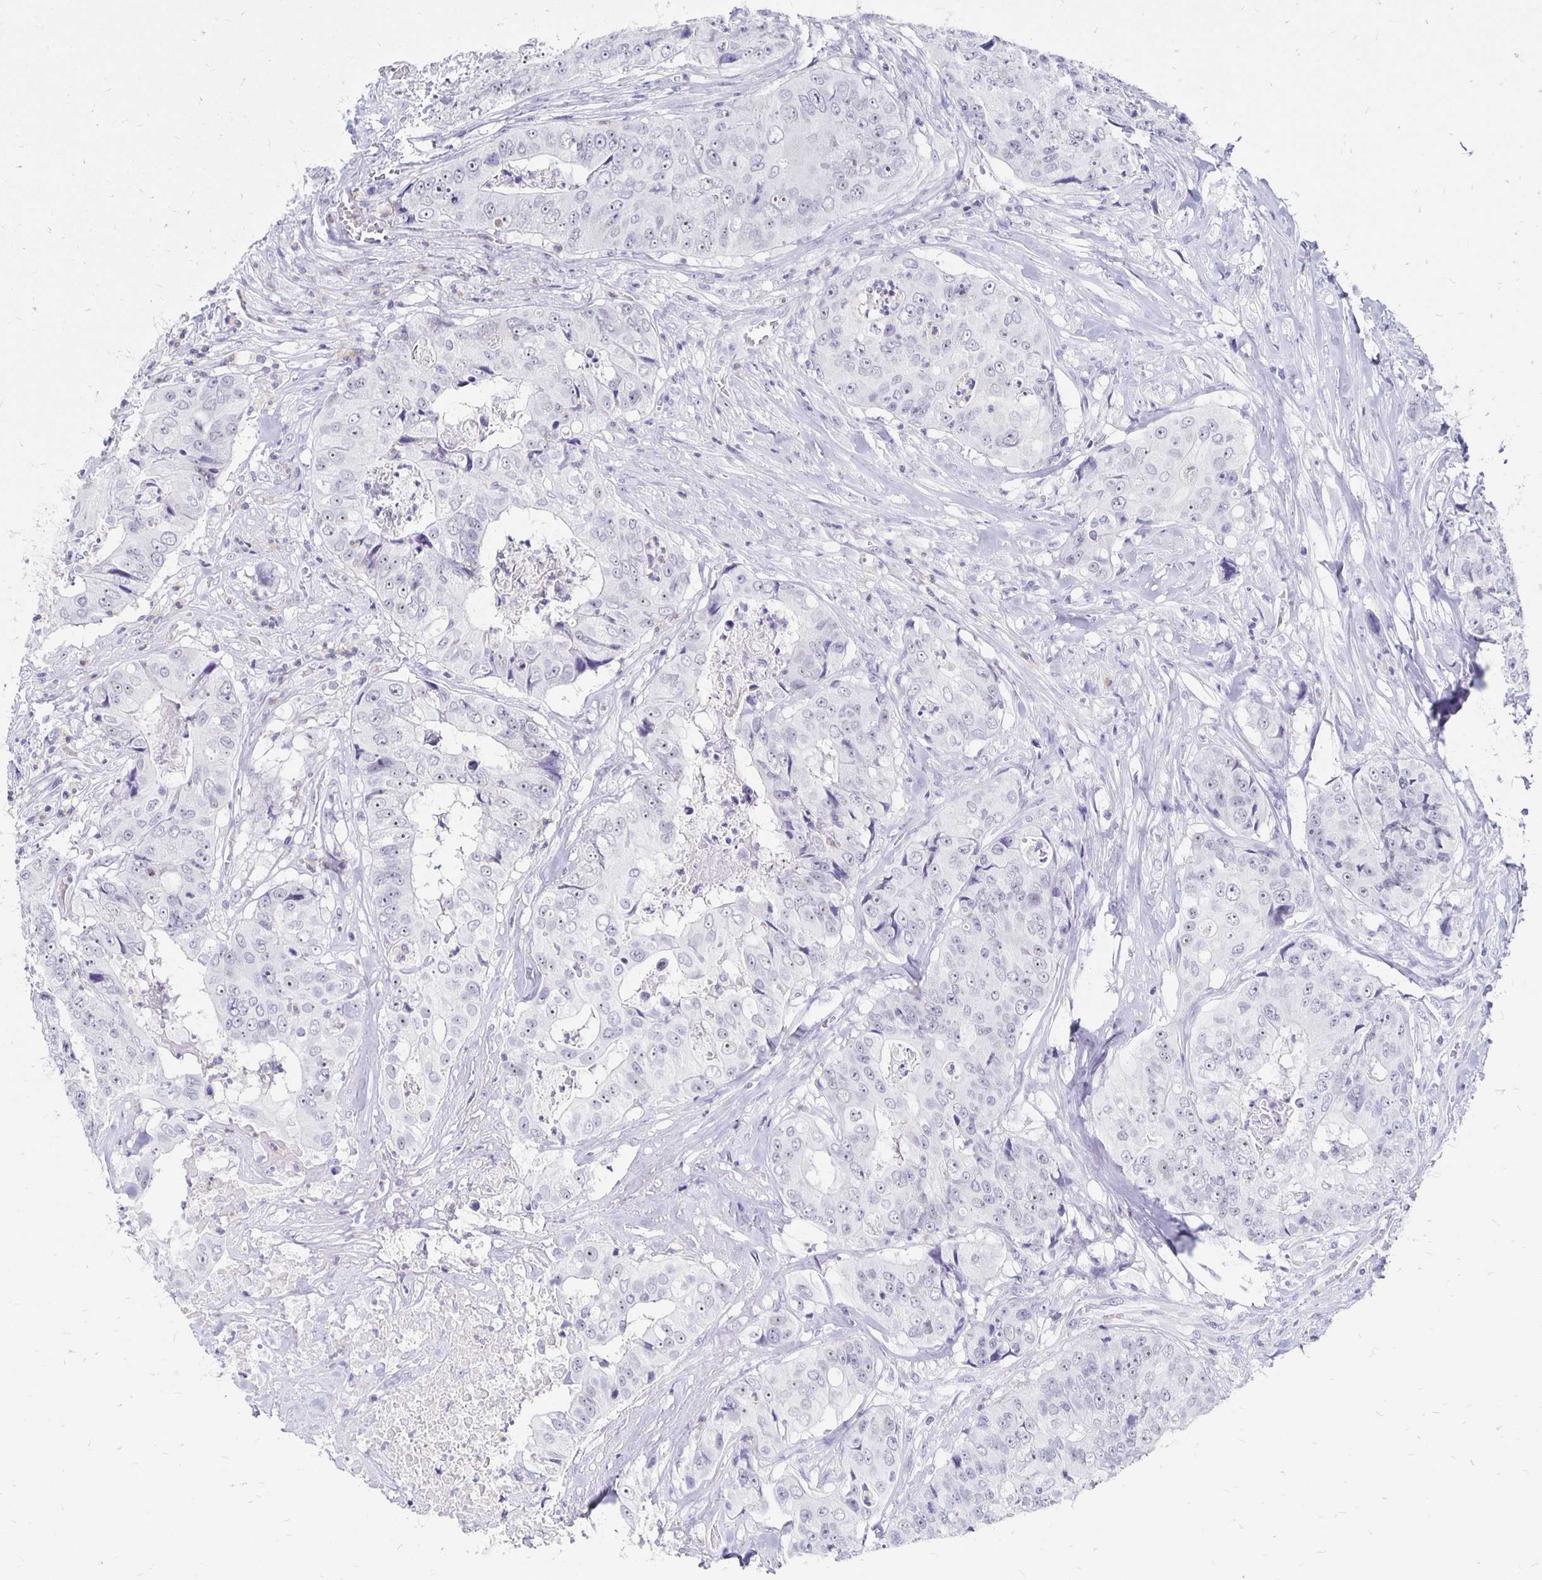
{"staining": {"intensity": "negative", "quantity": "none", "location": "none"}, "tissue": "colorectal cancer", "cell_type": "Tumor cells", "image_type": "cancer", "snomed": [{"axis": "morphology", "description": "Adenocarcinoma, NOS"}, {"axis": "topography", "description": "Rectum"}], "caption": "DAB (3,3'-diaminobenzidine) immunohistochemical staining of human colorectal adenocarcinoma reveals no significant expression in tumor cells.", "gene": "SYT2", "patient": {"sex": "female", "age": 62}}